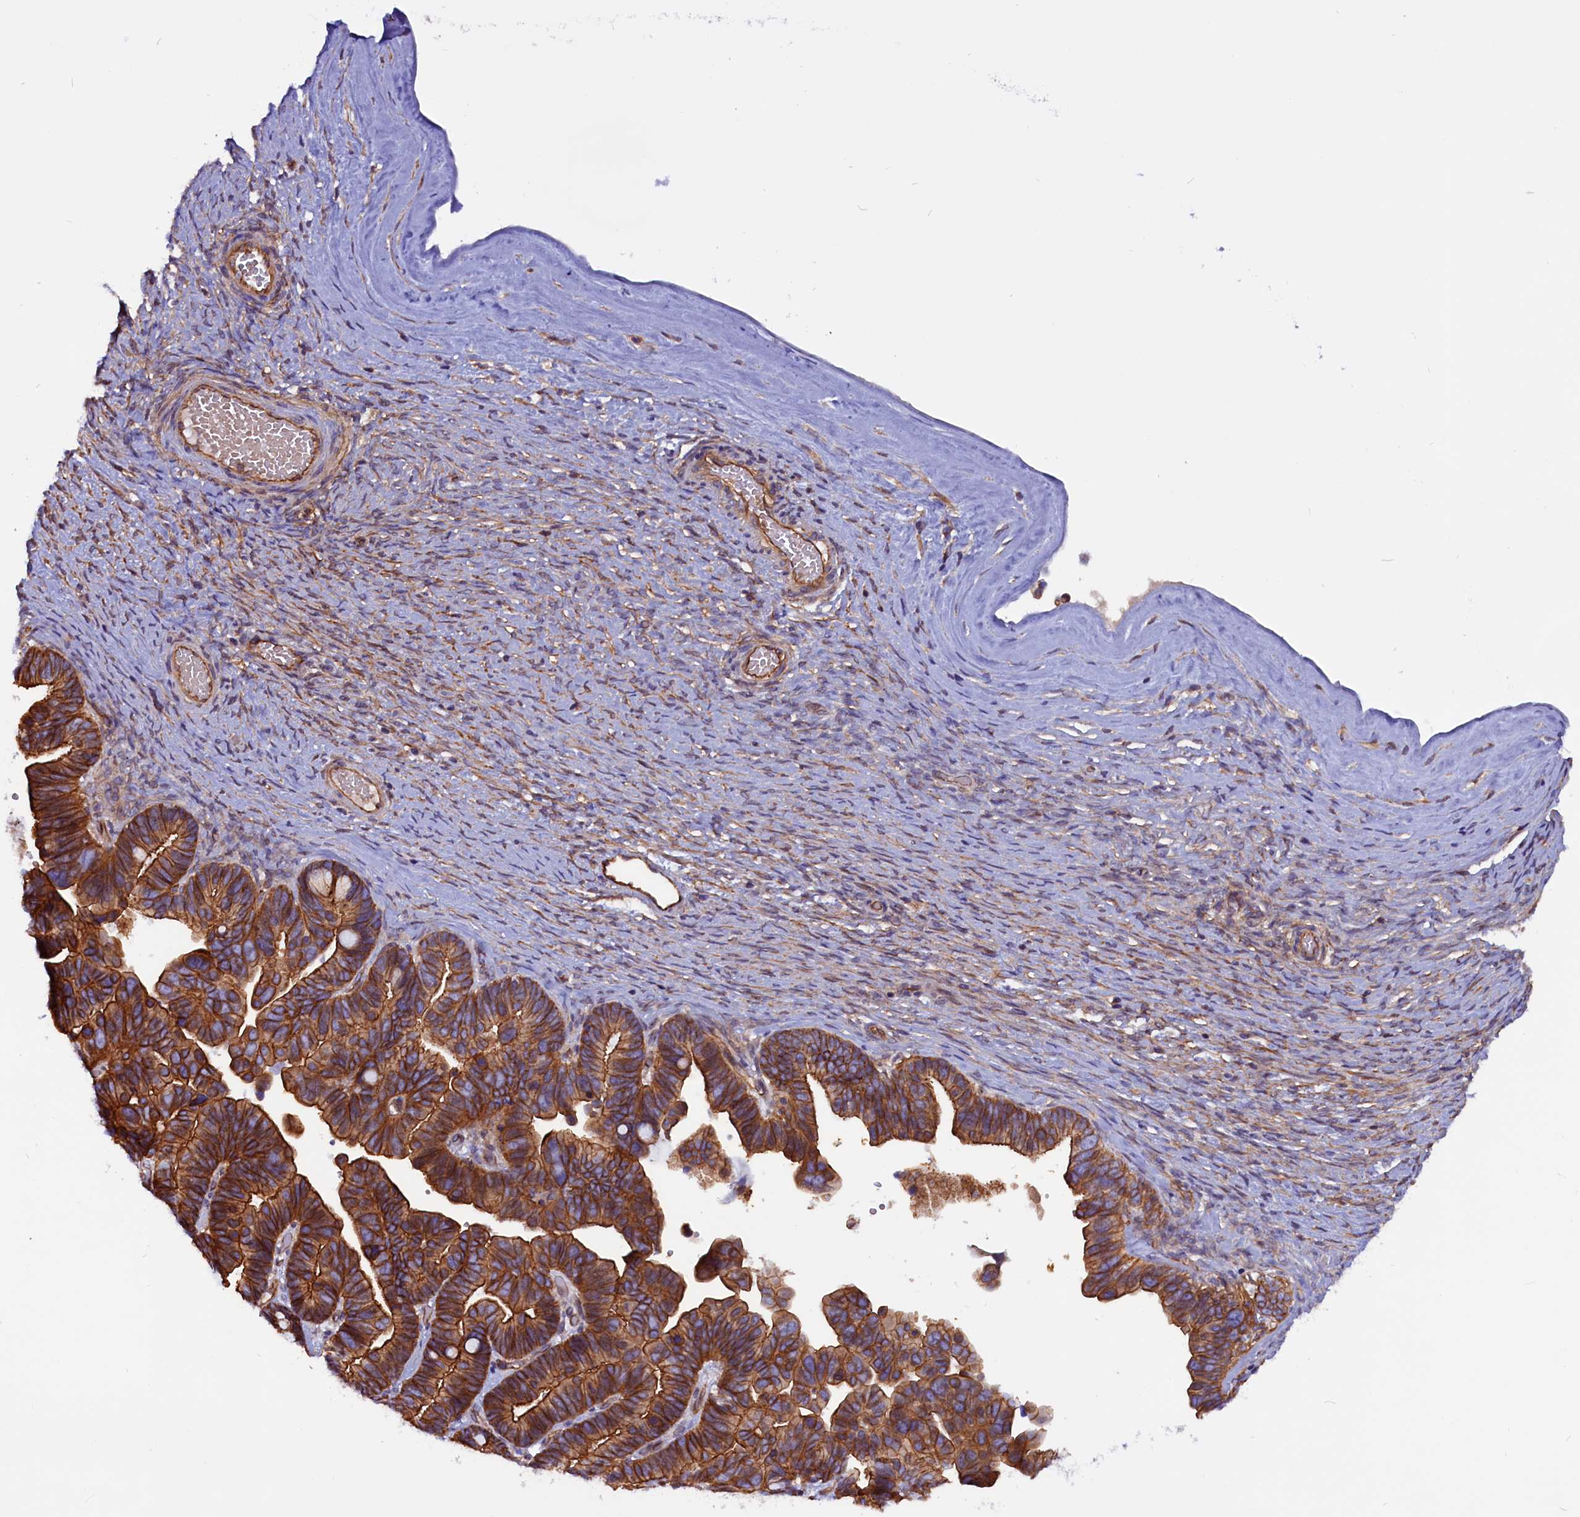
{"staining": {"intensity": "strong", "quantity": ">75%", "location": "cytoplasmic/membranous"}, "tissue": "ovarian cancer", "cell_type": "Tumor cells", "image_type": "cancer", "snomed": [{"axis": "morphology", "description": "Cystadenocarcinoma, serous, NOS"}, {"axis": "topography", "description": "Ovary"}], "caption": "Human serous cystadenocarcinoma (ovarian) stained with a protein marker displays strong staining in tumor cells.", "gene": "ZNF749", "patient": {"sex": "female", "age": 56}}